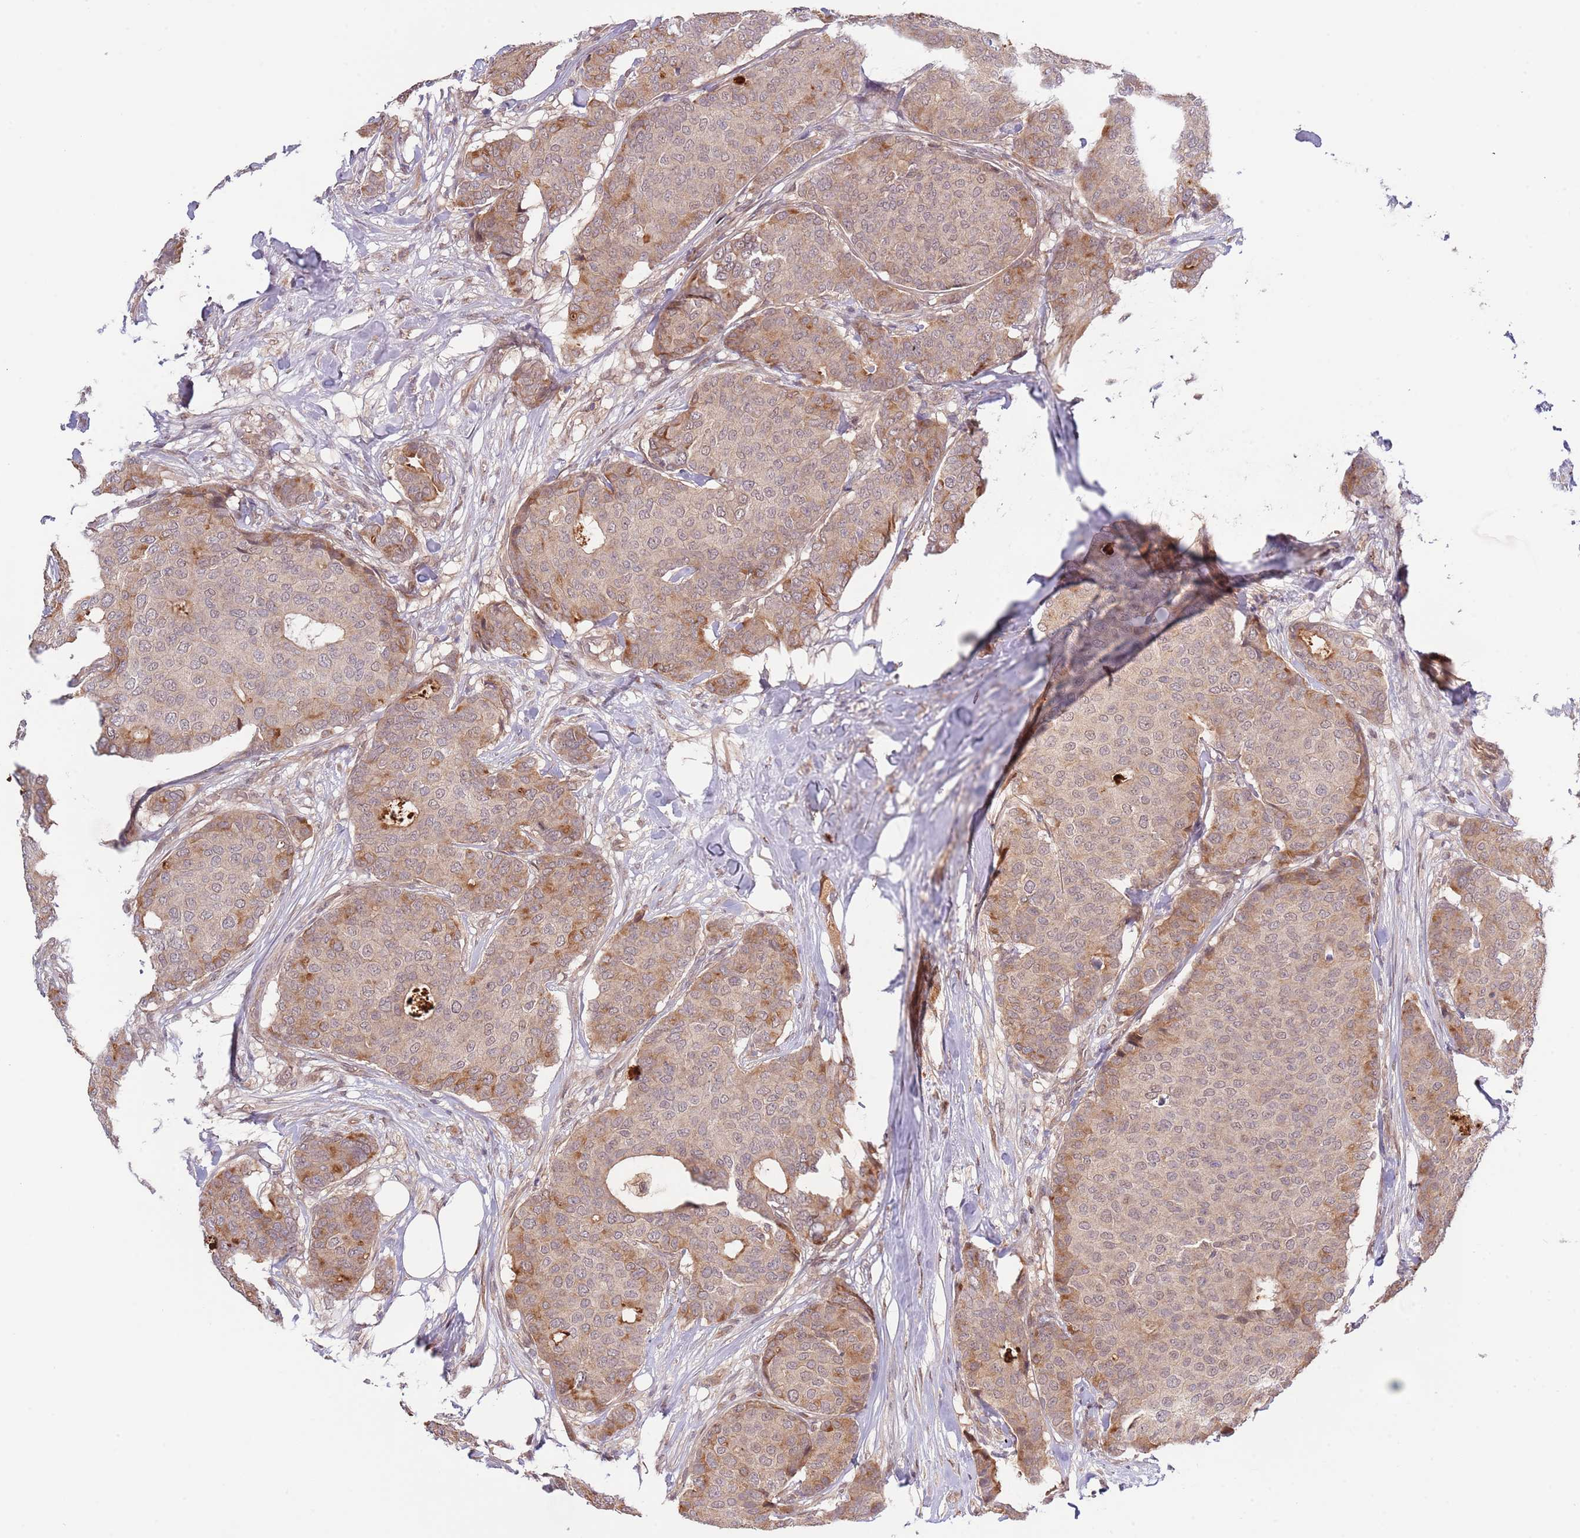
{"staining": {"intensity": "moderate", "quantity": "<25%", "location": "cytoplasmic/membranous"}, "tissue": "breast cancer", "cell_type": "Tumor cells", "image_type": "cancer", "snomed": [{"axis": "morphology", "description": "Duct carcinoma"}, {"axis": "topography", "description": "Breast"}], "caption": "This photomicrograph displays IHC staining of human breast cancer (infiltrating ductal carcinoma), with low moderate cytoplasmic/membranous positivity in approximately <25% of tumor cells.", "gene": "PRR16", "patient": {"sex": "female", "age": 75}}